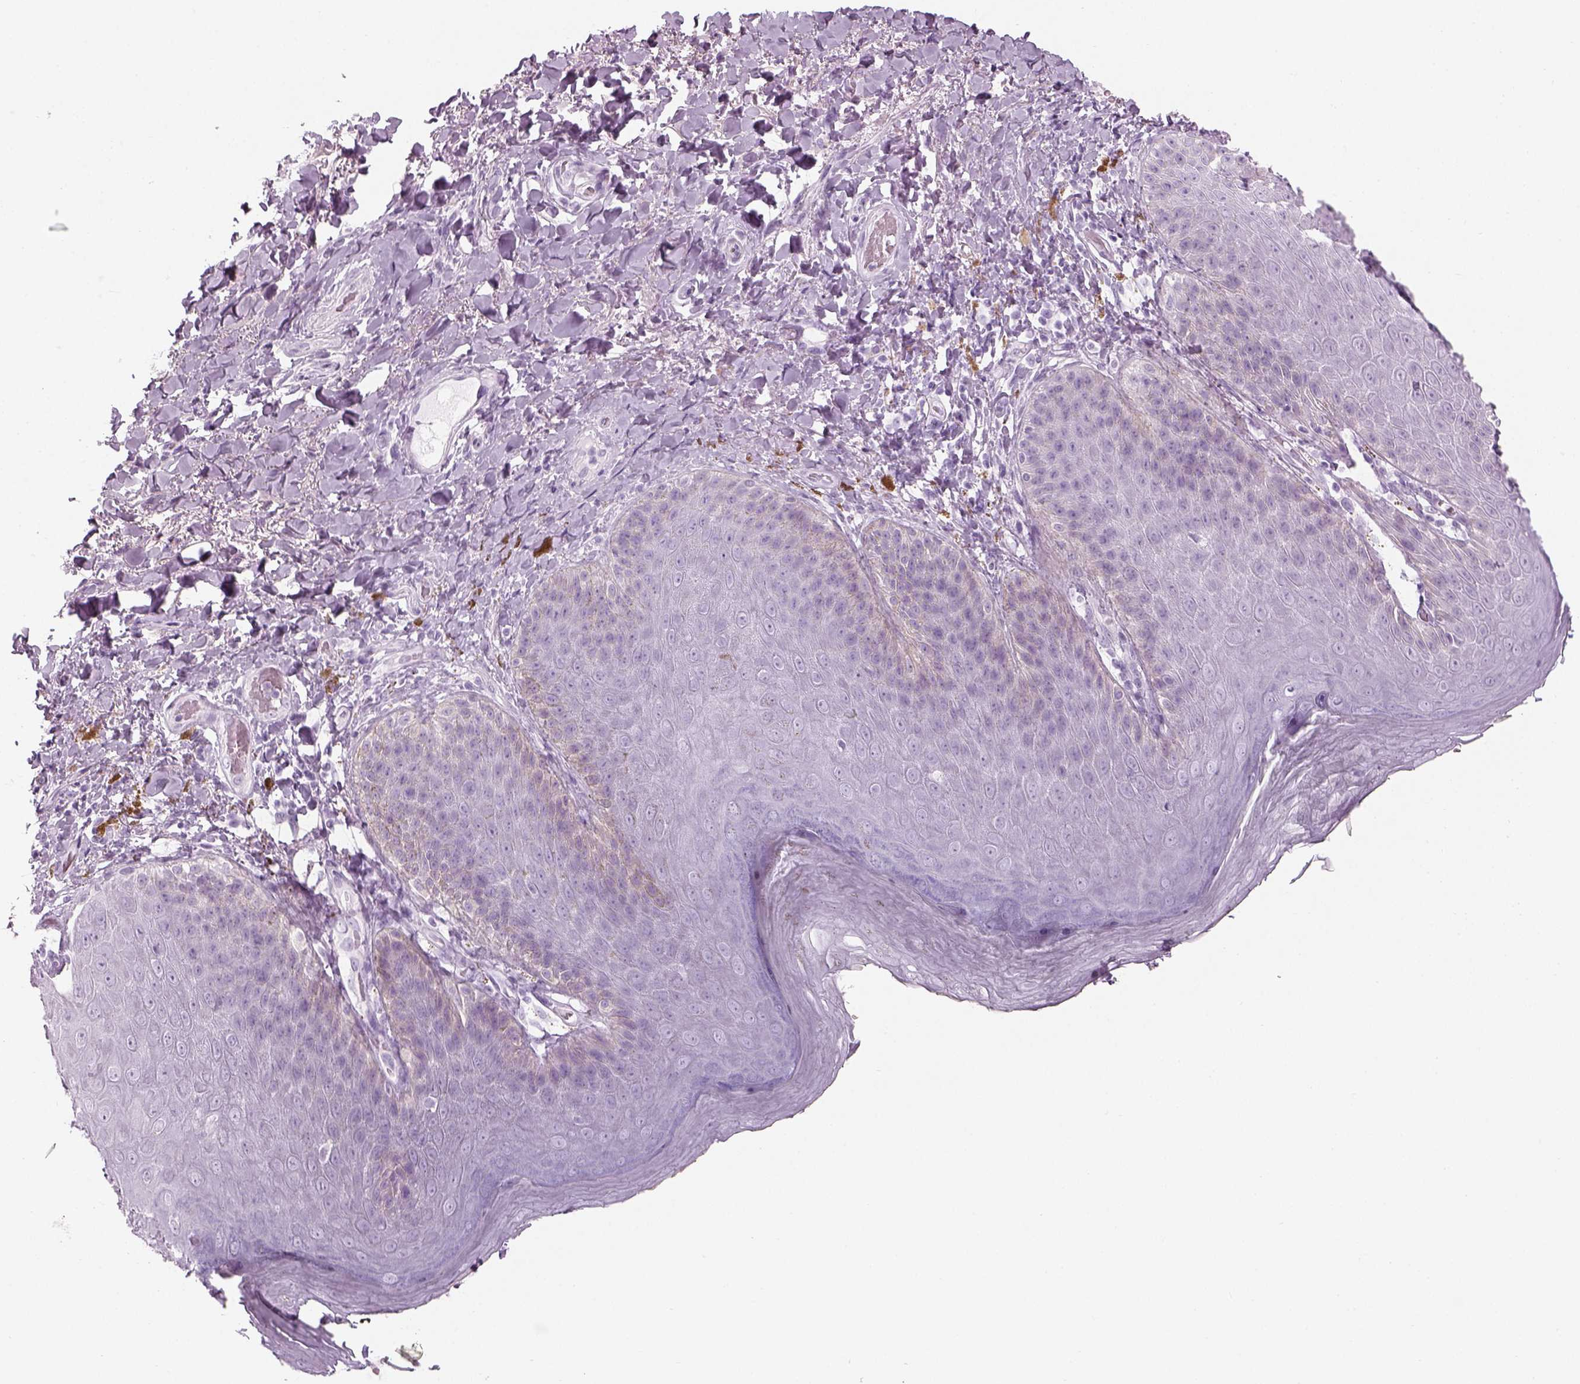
{"staining": {"intensity": "negative", "quantity": "none", "location": "none"}, "tissue": "skin", "cell_type": "Epidermal cells", "image_type": "normal", "snomed": [{"axis": "morphology", "description": "Normal tissue, NOS"}, {"axis": "topography", "description": "Anal"}], "caption": "Immunohistochemistry (IHC) photomicrograph of benign skin: skin stained with DAB (3,3'-diaminobenzidine) reveals no significant protein expression in epidermal cells.", "gene": "SAG", "patient": {"sex": "male", "age": 53}}